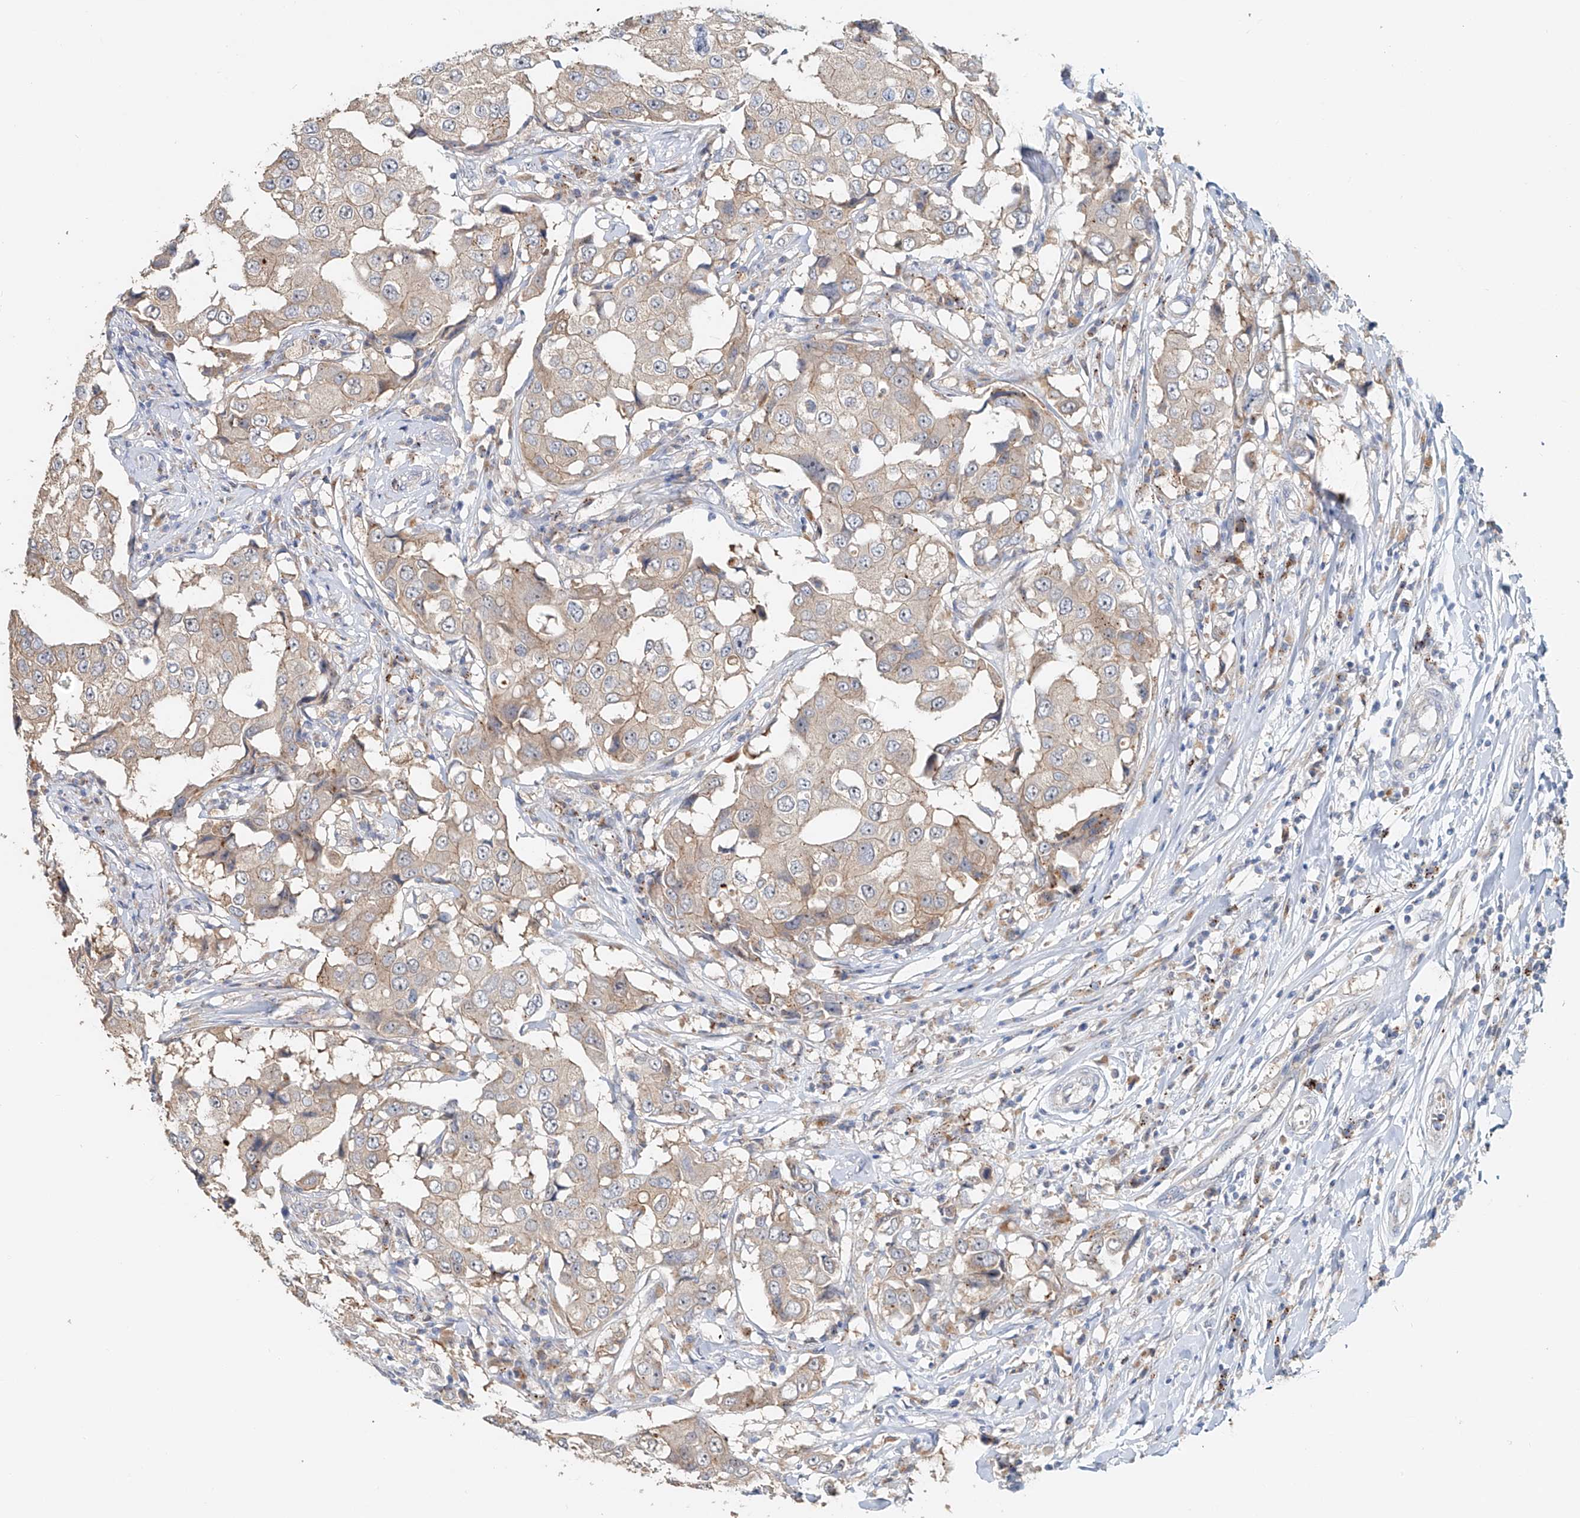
{"staining": {"intensity": "weak", "quantity": "25%-75%", "location": "cytoplasmic/membranous"}, "tissue": "breast cancer", "cell_type": "Tumor cells", "image_type": "cancer", "snomed": [{"axis": "morphology", "description": "Duct carcinoma"}, {"axis": "topography", "description": "Breast"}], "caption": "This is a photomicrograph of IHC staining of breast intraductal carcinoma, which shows weak staining in the cytoplasmic/membranous of tumor cells.", "gene": "TRIM47", "patient": {"sex": "female", "age": 27}}